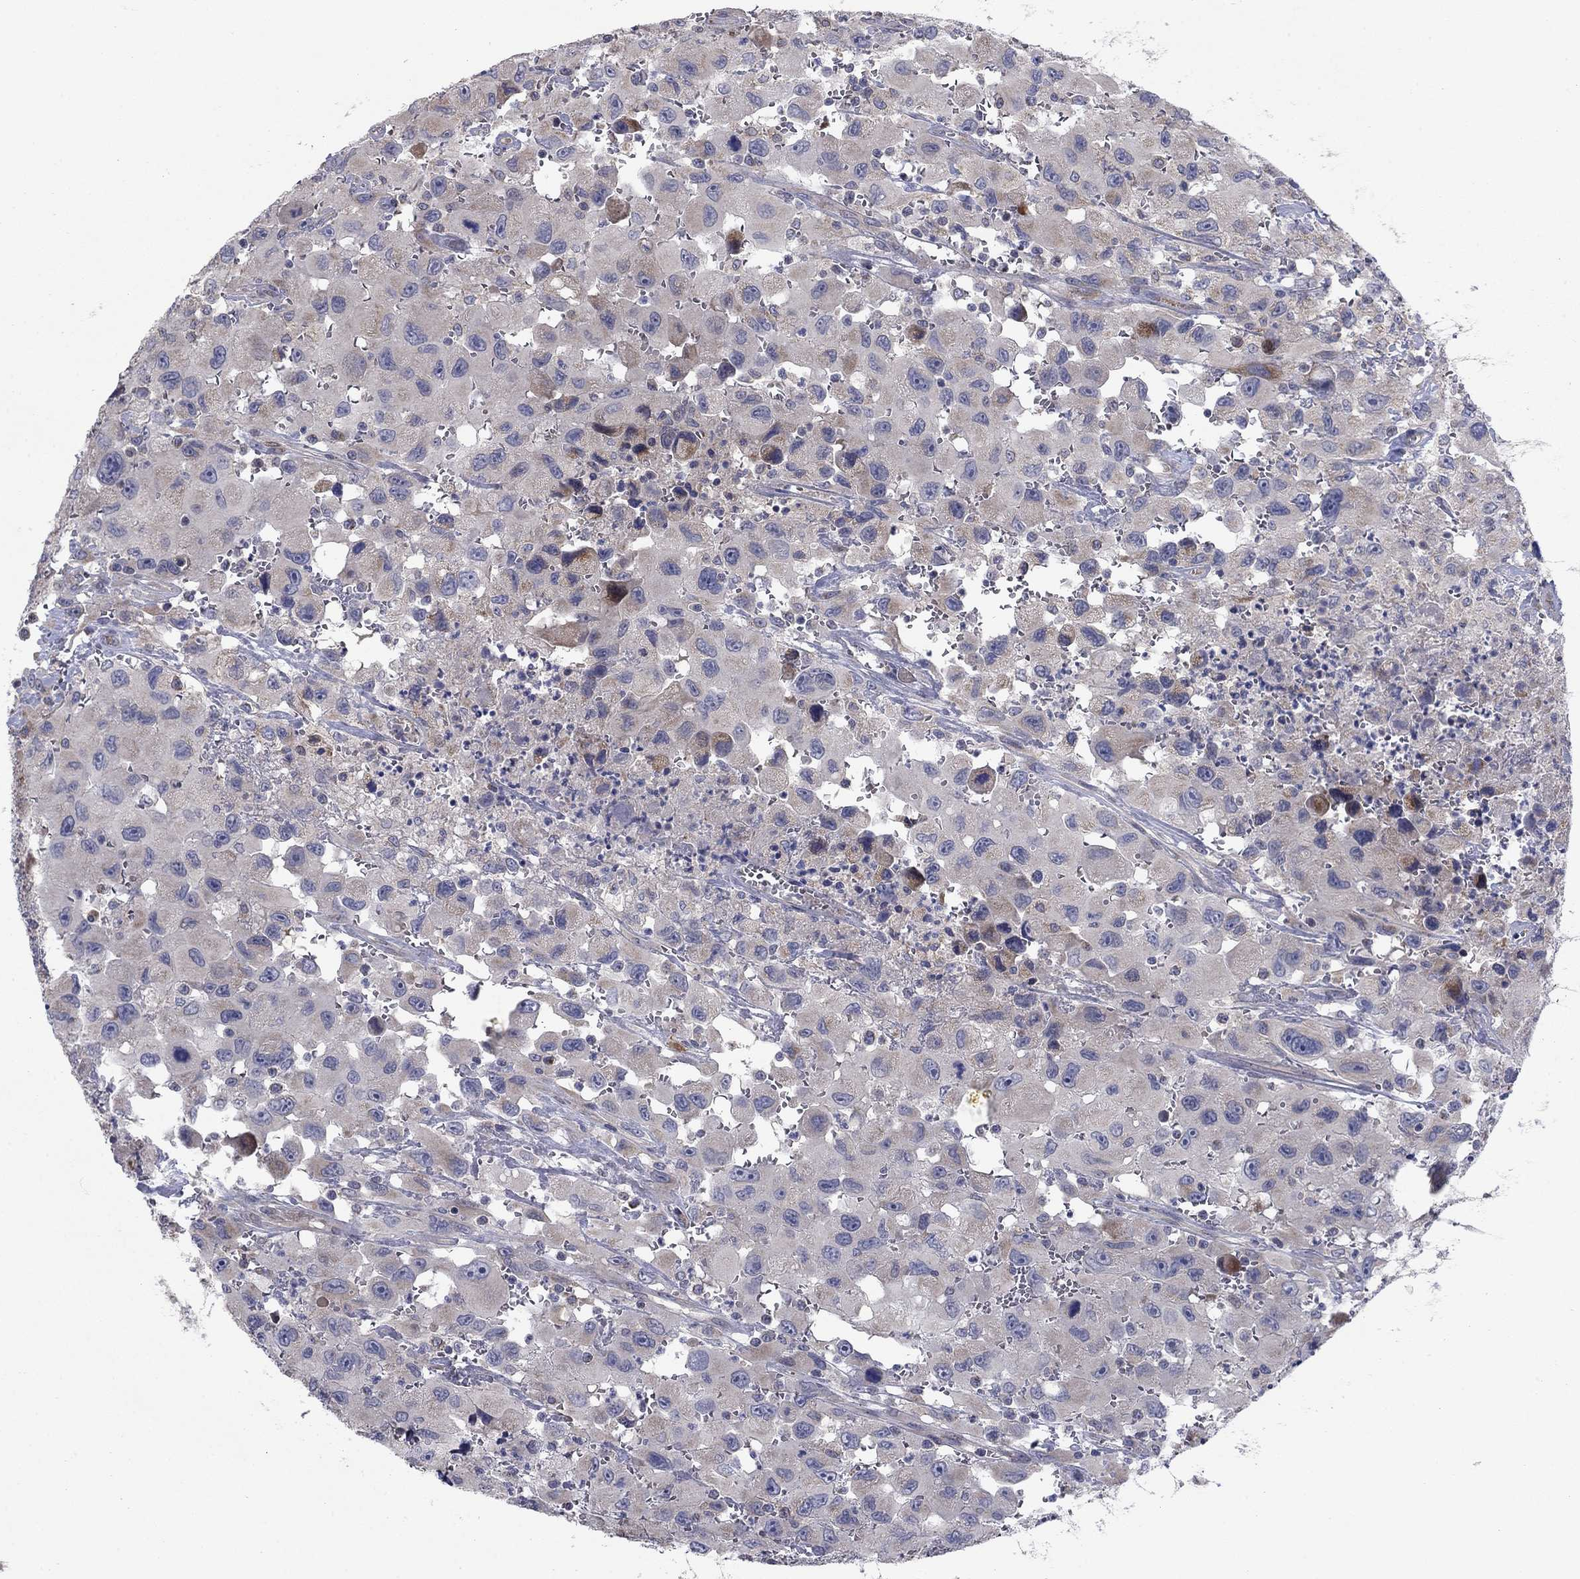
{"staining": {"intensity": "negative", "quantity": "none", "location": "none"}, "tissue": "head and neck cancer", "cell_type": "Tumor cells", "image_type": "cancer", "snomed": [{"axis": "morphology", "description": "Squamous cell carcinoma, NOS"}, {"axis": "morphology", "description": "Squamous cell carcinoma, metastatic, NOS"}, {"axis": "topography", "description": "Oral tissue"}, {"axis": "topography", "description": "Head-Neck"}], "caption": "This is a photomicrograph of immunohistochemistry (IHC) staining of head and neck cancer (squamous cell carcinoma), which shows no expression in tumor cells. (DAB immunohistochemistry (IHC) visualized using brightfield microscopy, high magnification).", "gene": "MMAA", "patient": {"sex": "female", "age": 85}}